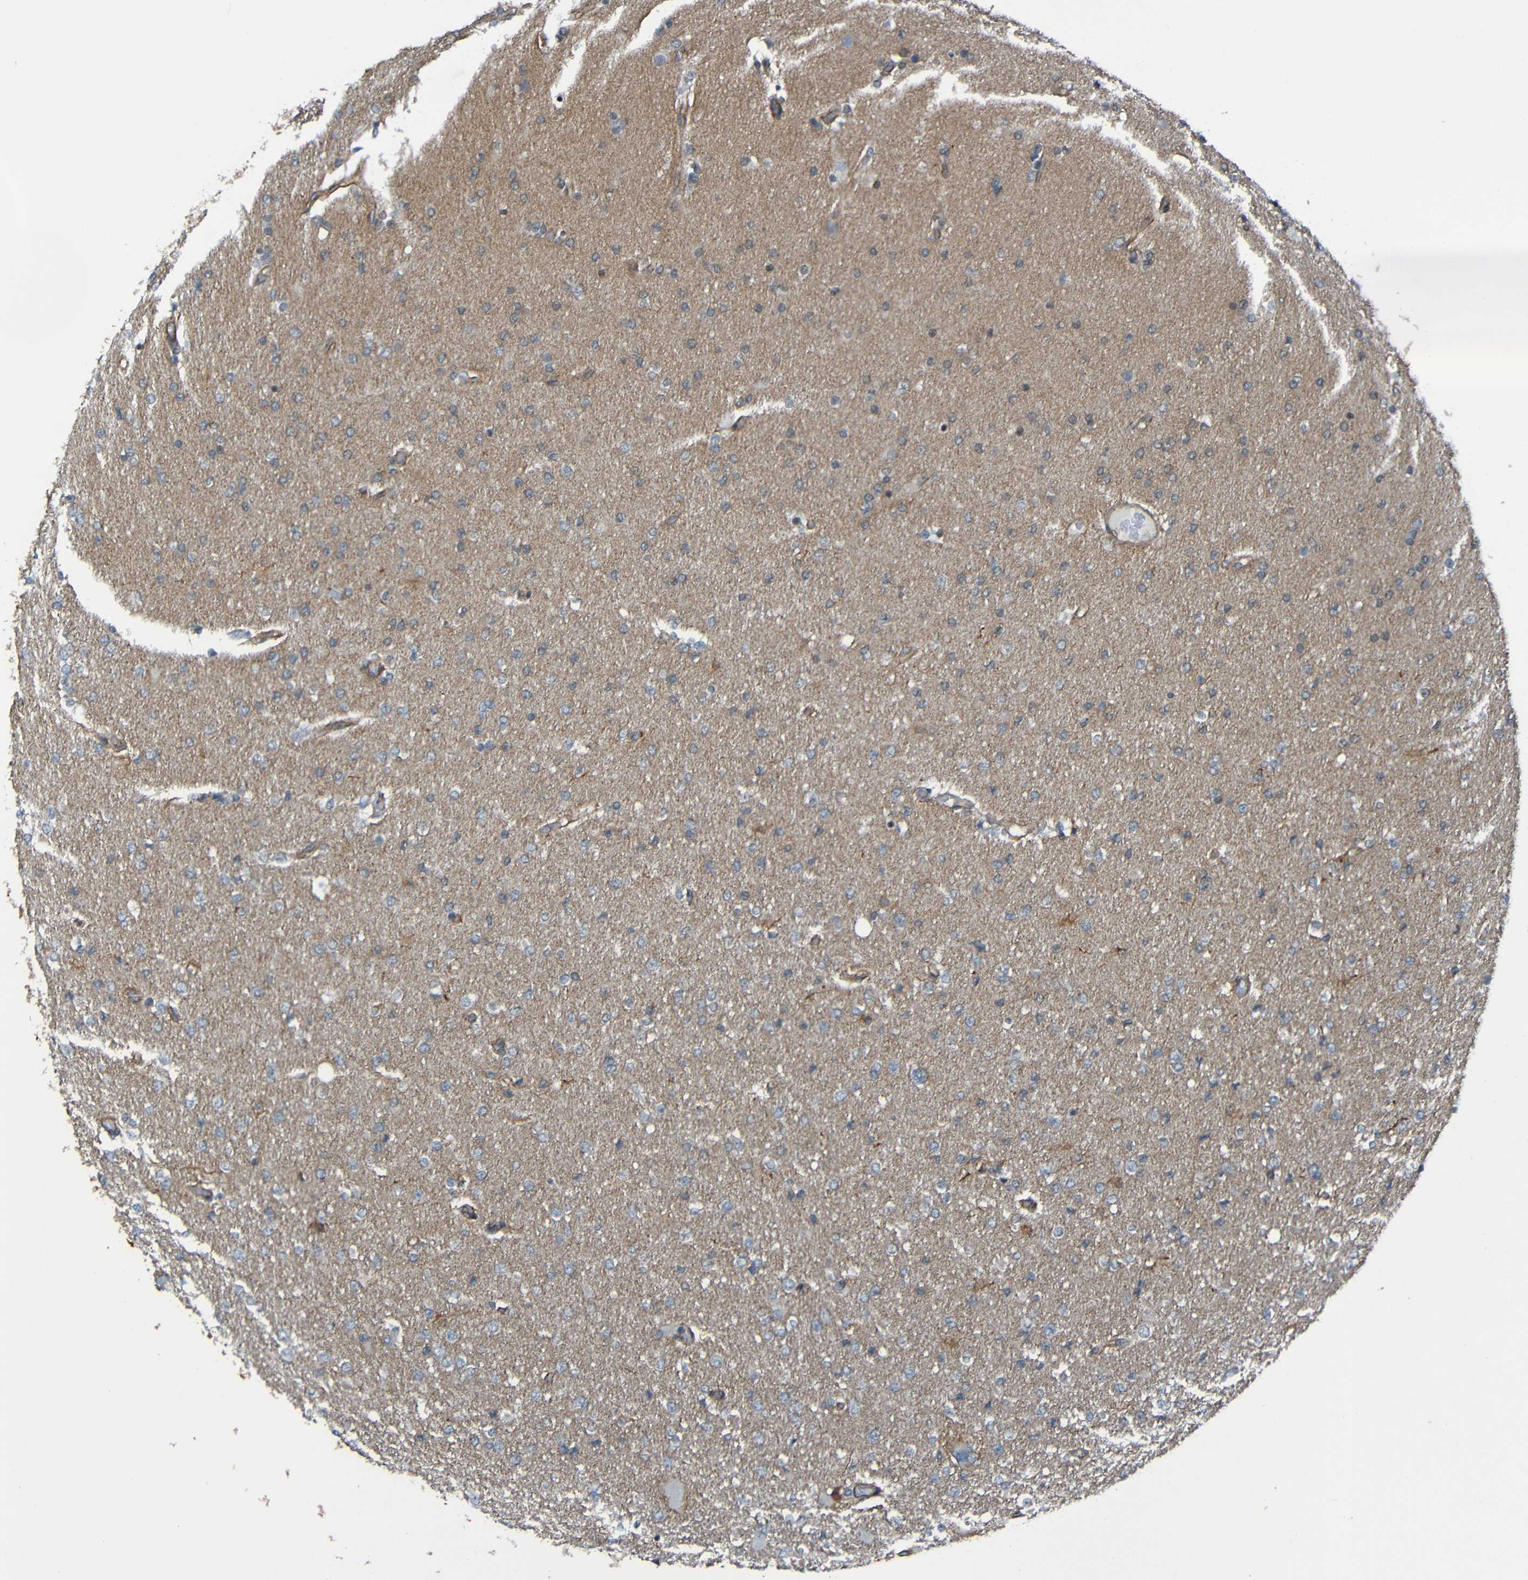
{"staining": {"intensity": "weak", "quantity": "<25%", "location": "cytoplasmic/membranous"}, "tissue": "glioma", "cell_type": "Tumor cells", "image_type": "cancer", "snomed": [{"axis": "morphology", "description": "Glioma, malignant, High grade"}, {"axis": "topography", "description": "Cerebral cortex"}], "caption": "The photomicrograph shows no significant staining in tumor cells of glioma.", "gene": "LGR5", "patient": {"sex": "female", "age": 36}}